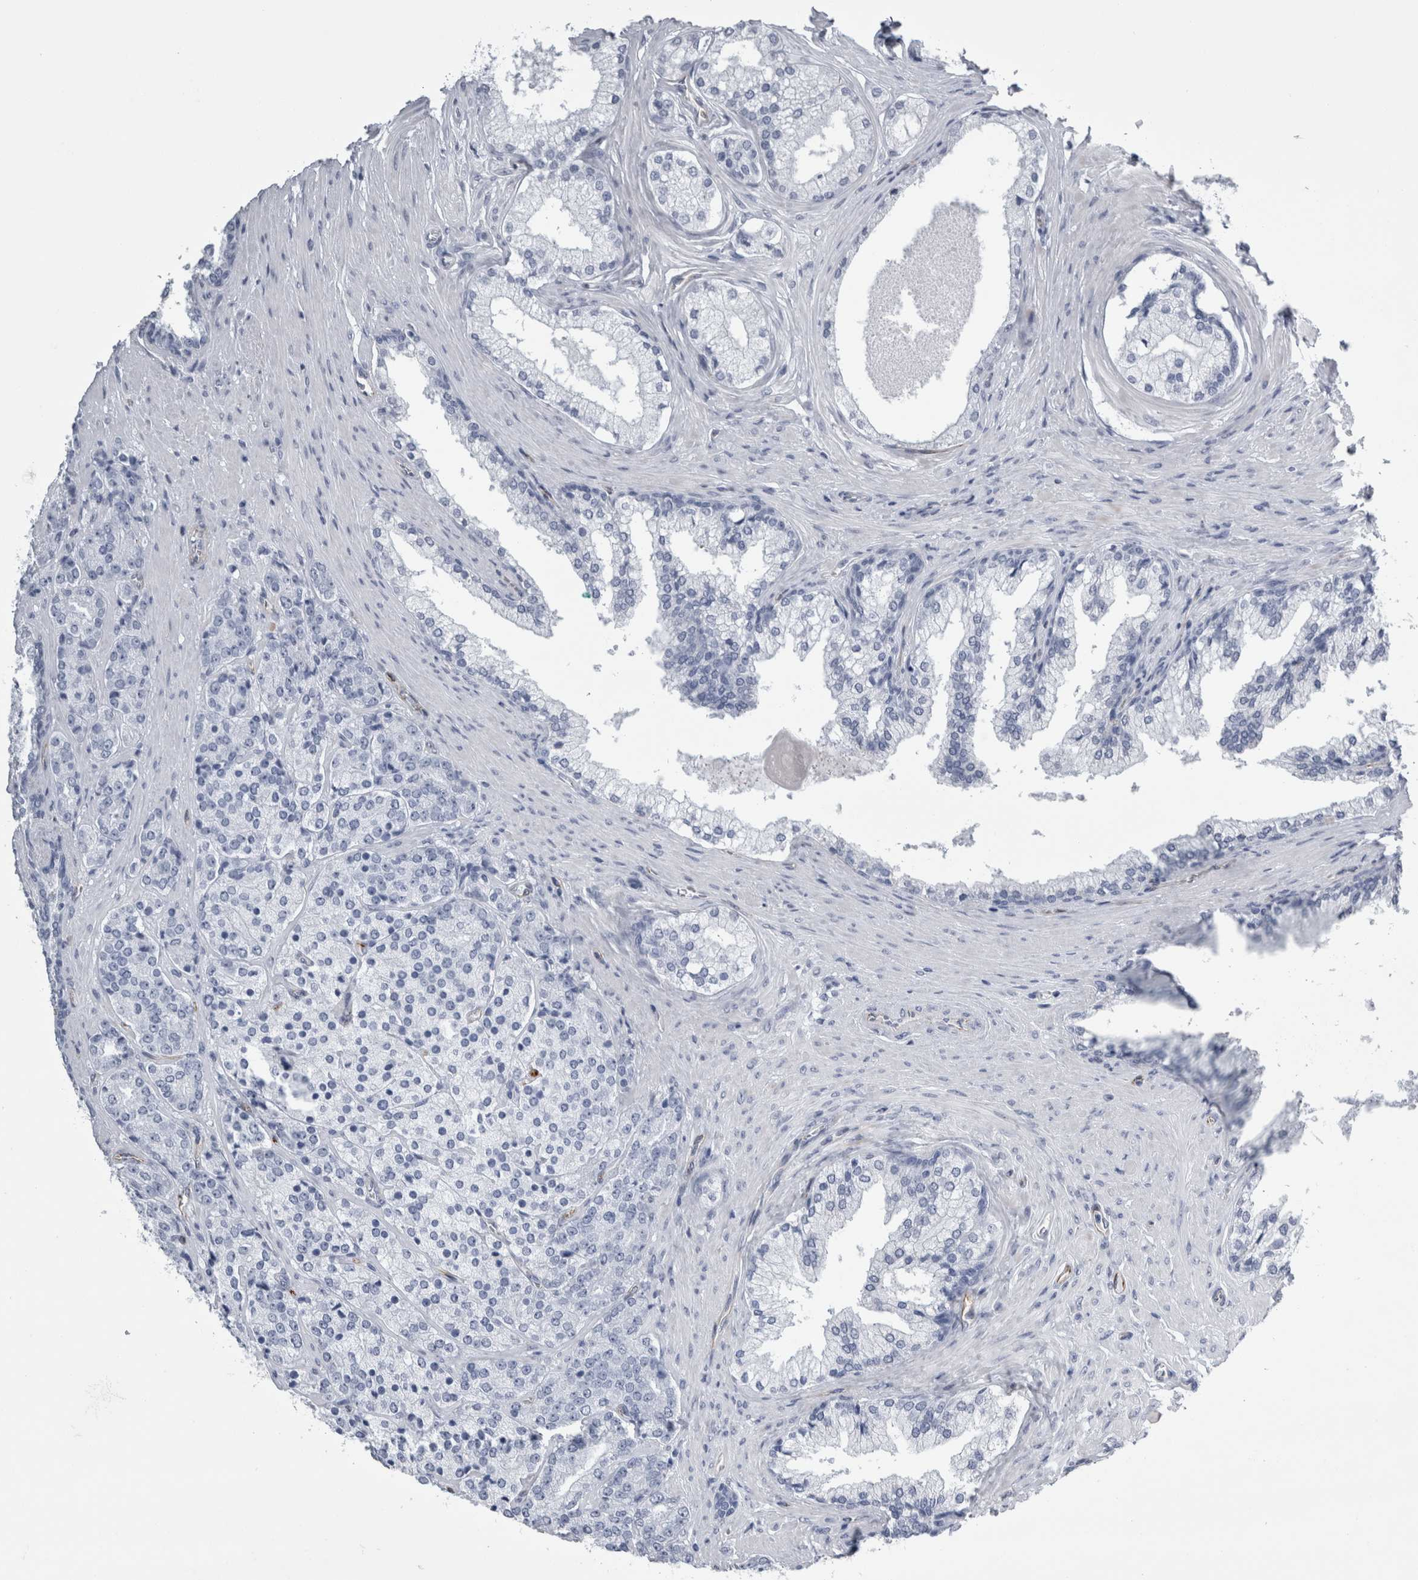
{"staining": {"intensity": "negative", "quantity": "none", "location": "none"}, "tissue": "prostate cancer", "cell_type": "Tumor cells", "image_type": "cancer", "snomed": [{"axis": "morphology", "description": "Adenocarcinoma, High grade"}, {"axis": "topography", "description": "Prostate"}], "caption": "This is a photomicrograph of immunohistochemistry (IHC) staining of prostate high-grade adenocarcinoma, which shows no staining in tumor cells.", "gene": "VWDE", "patient": {"sex": "male", "age": 71}}